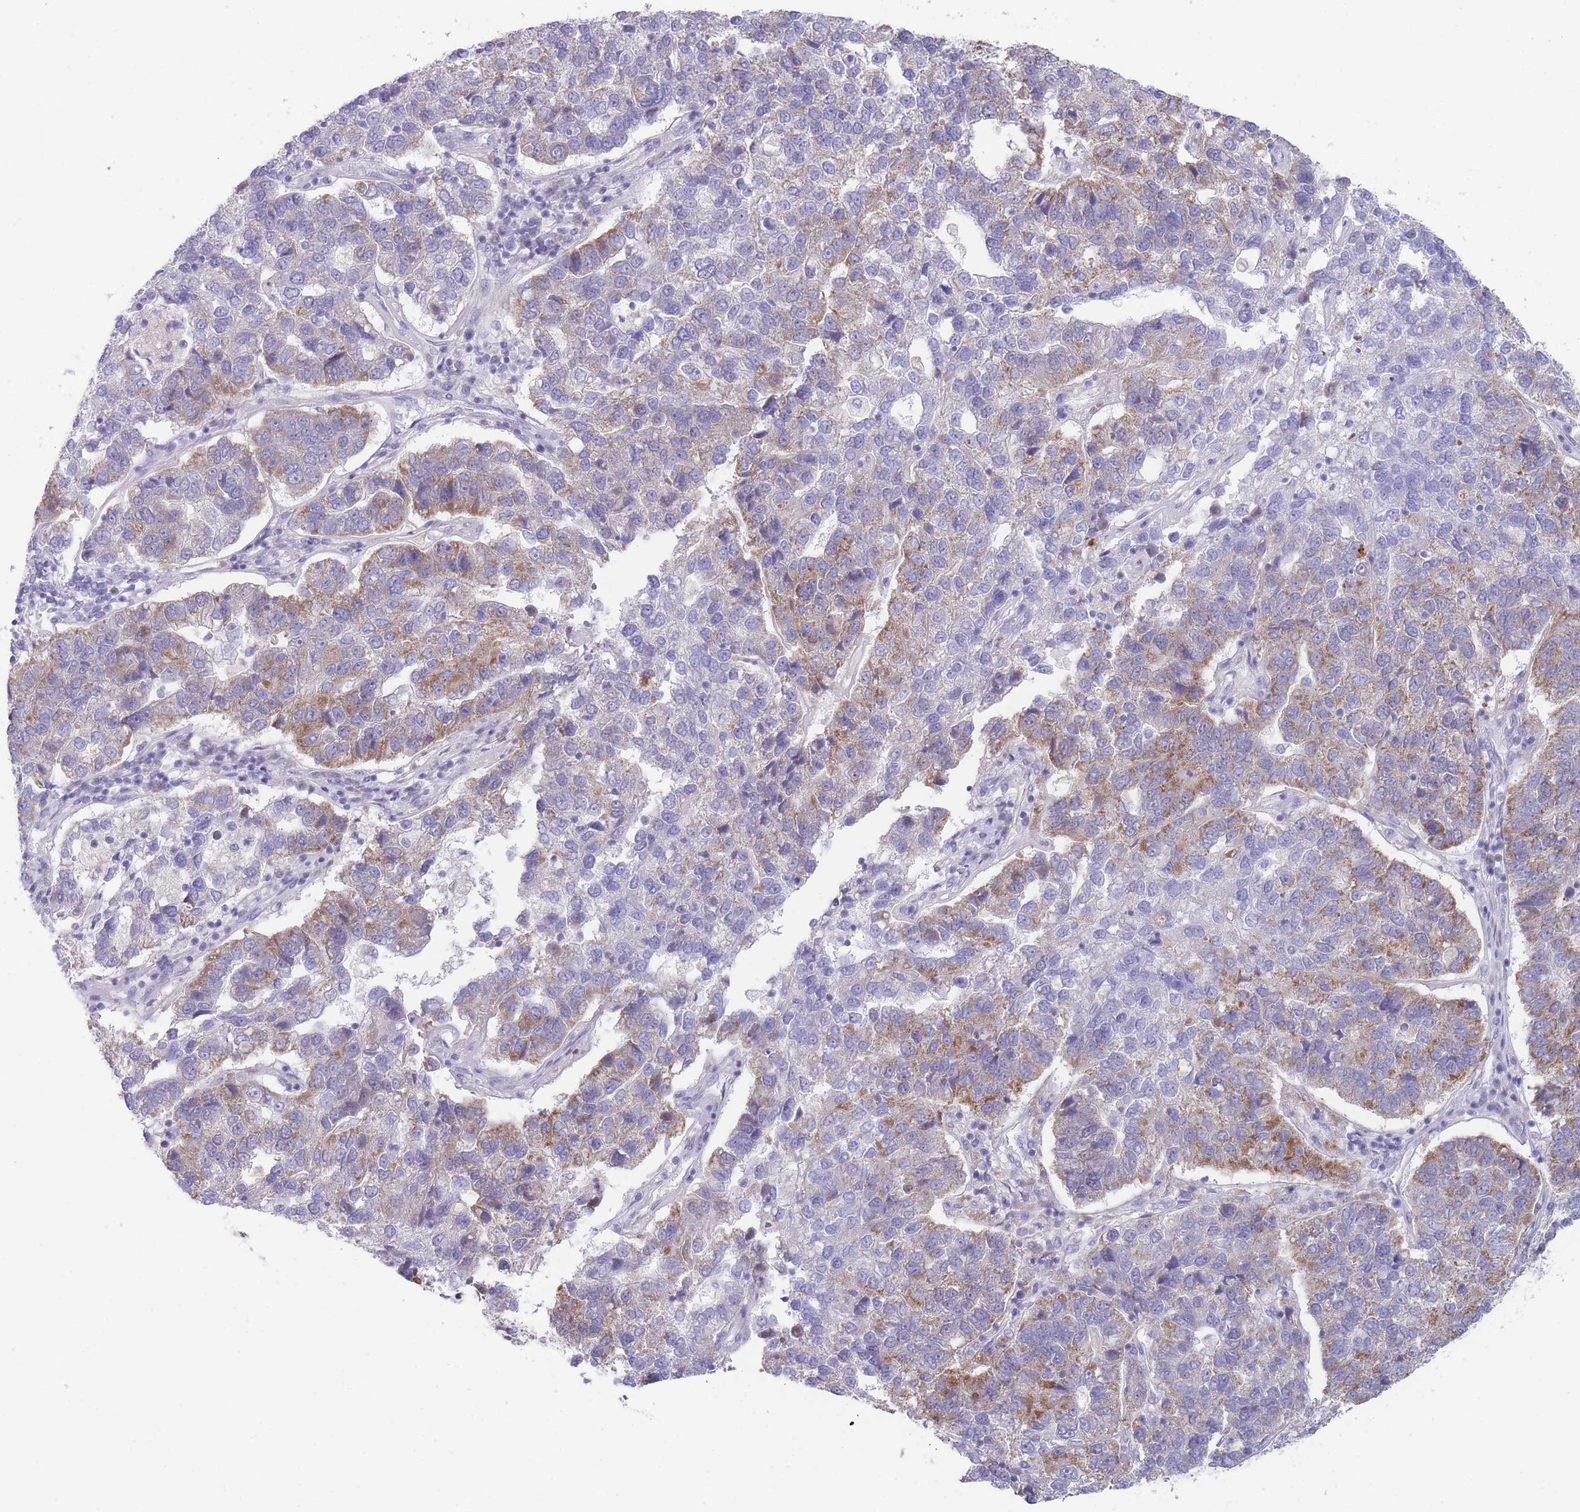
{"staining": {"intensity": "moderate", "quantity": "25%-75%", "location": "cytoplasmic/membranous"}, "tissue": "pancreatic cancer", "cell_type": "Tumor cells", "image_type": "cancer", "snomed": [{"axis": "morphology", "description": "Adenocarcinoma, NOS"}, {"axis": "topography", "description": "Pancreas"}], "caption": "High-magnification brightfield microscopy of pancreatic adenocarcinoma stained with DAB (3,3'-diaminobenzidine) (brown) and counterstained with hematoxylin (blue). tumor cells exhibit moderate cytoplasmic/membranous expression is appreciated in approximately25%-75% of cells.", "gene": "MRPS14", "patient": {"sex": "female", "age": 61}}